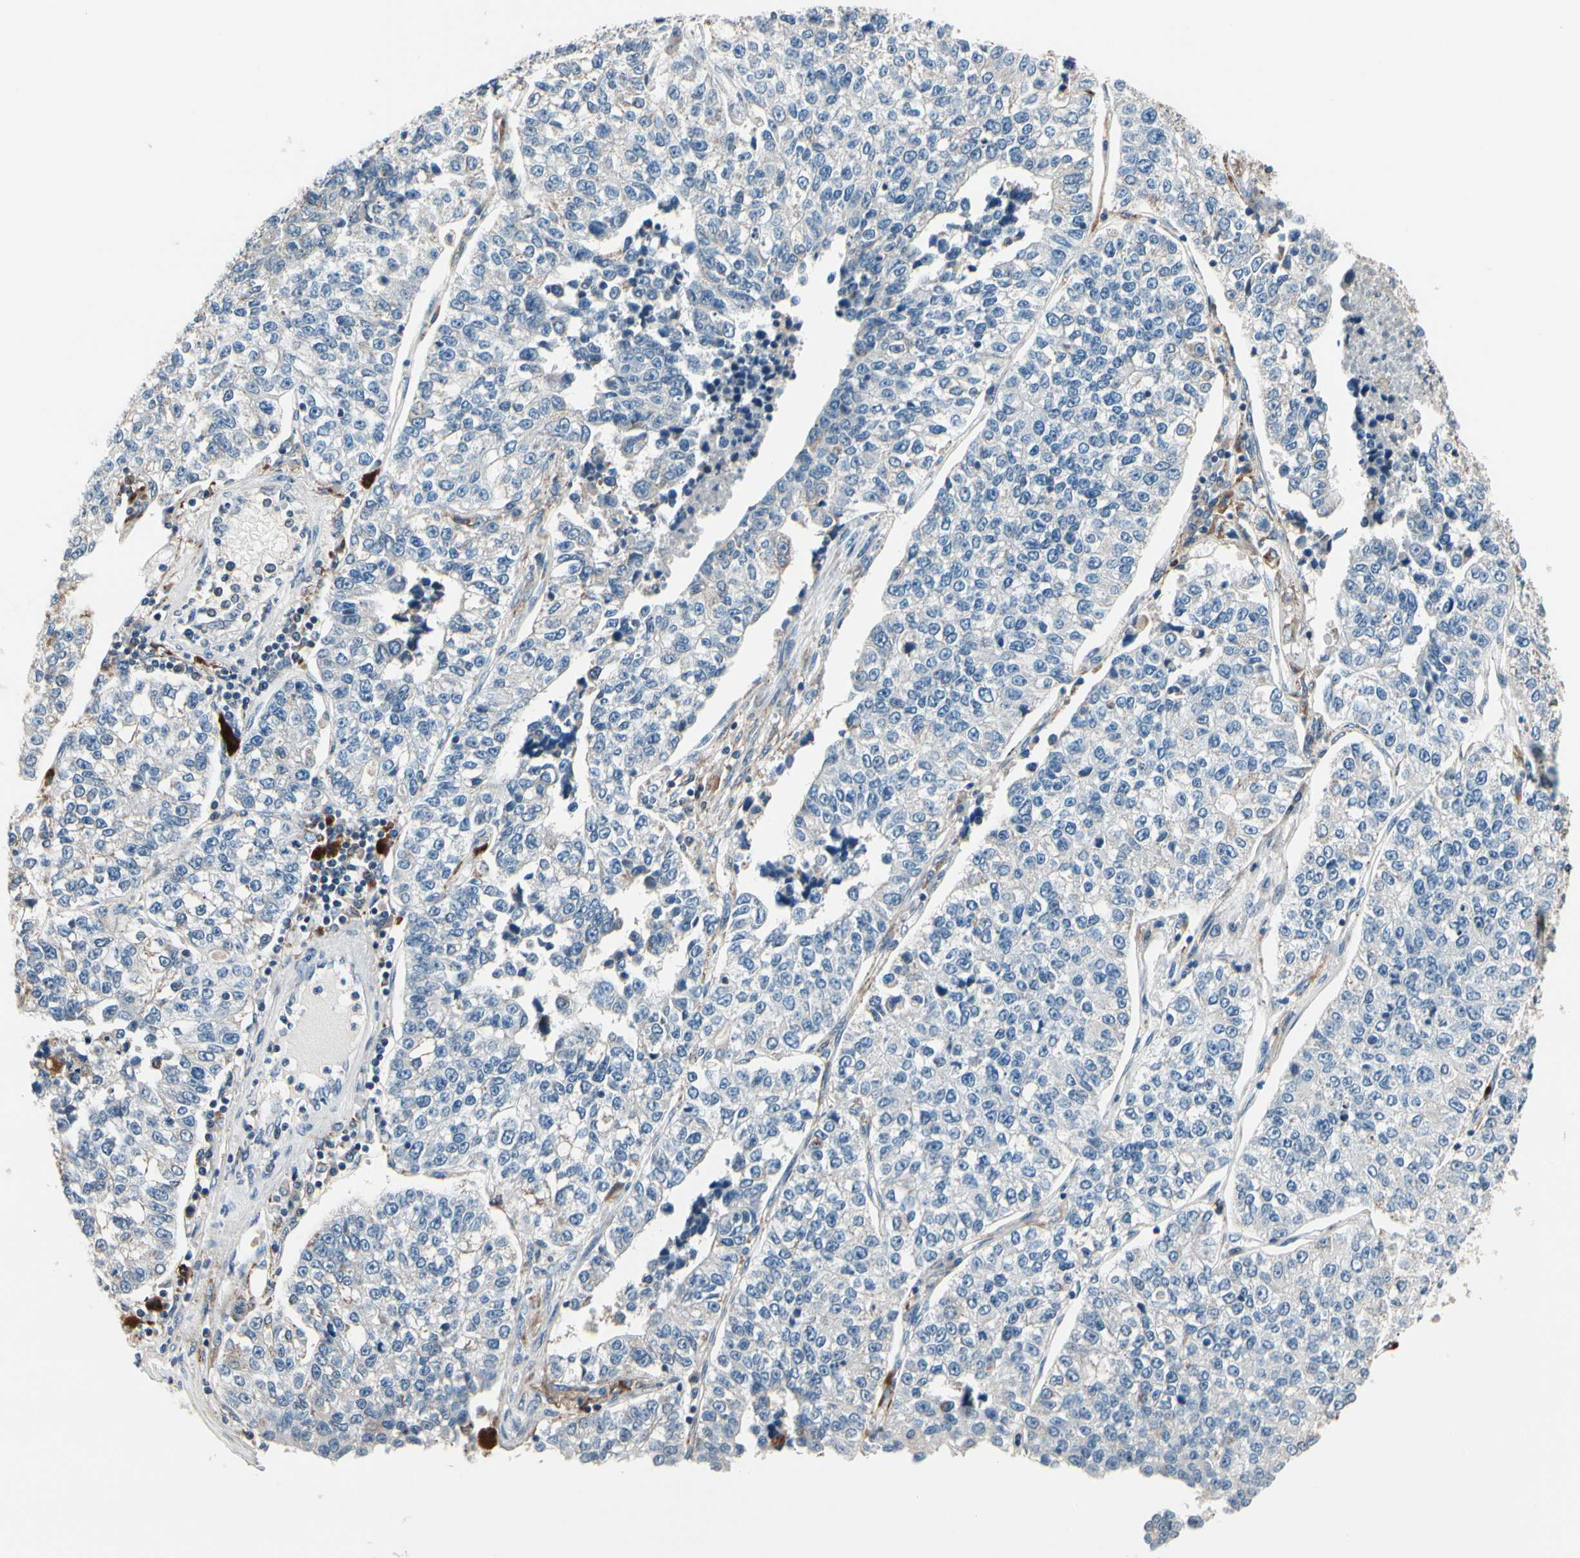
{"staining": {"intensity": "moderate", "quantity": "<25%", "location": "cytoplasmic/membranous"}, "tissue": "lung cancer", "cell_type": "Tumor cells", "image_type": "cancer", "snomed": [{"axis": "morphology", "description": "Adenocarcinoma, NOS"}, {"axis": "topography", "description": "Lung"}], "caption": "High-power microscopy captured an immunohistochemistry micrograph of lung cancer (adenocarcinoma), revealing moderate cytoplasmic/membranous expression in about <25% of tumor cells.", "gene": "TMEM176A", "patient": {"sex": "male", "age": 49}}